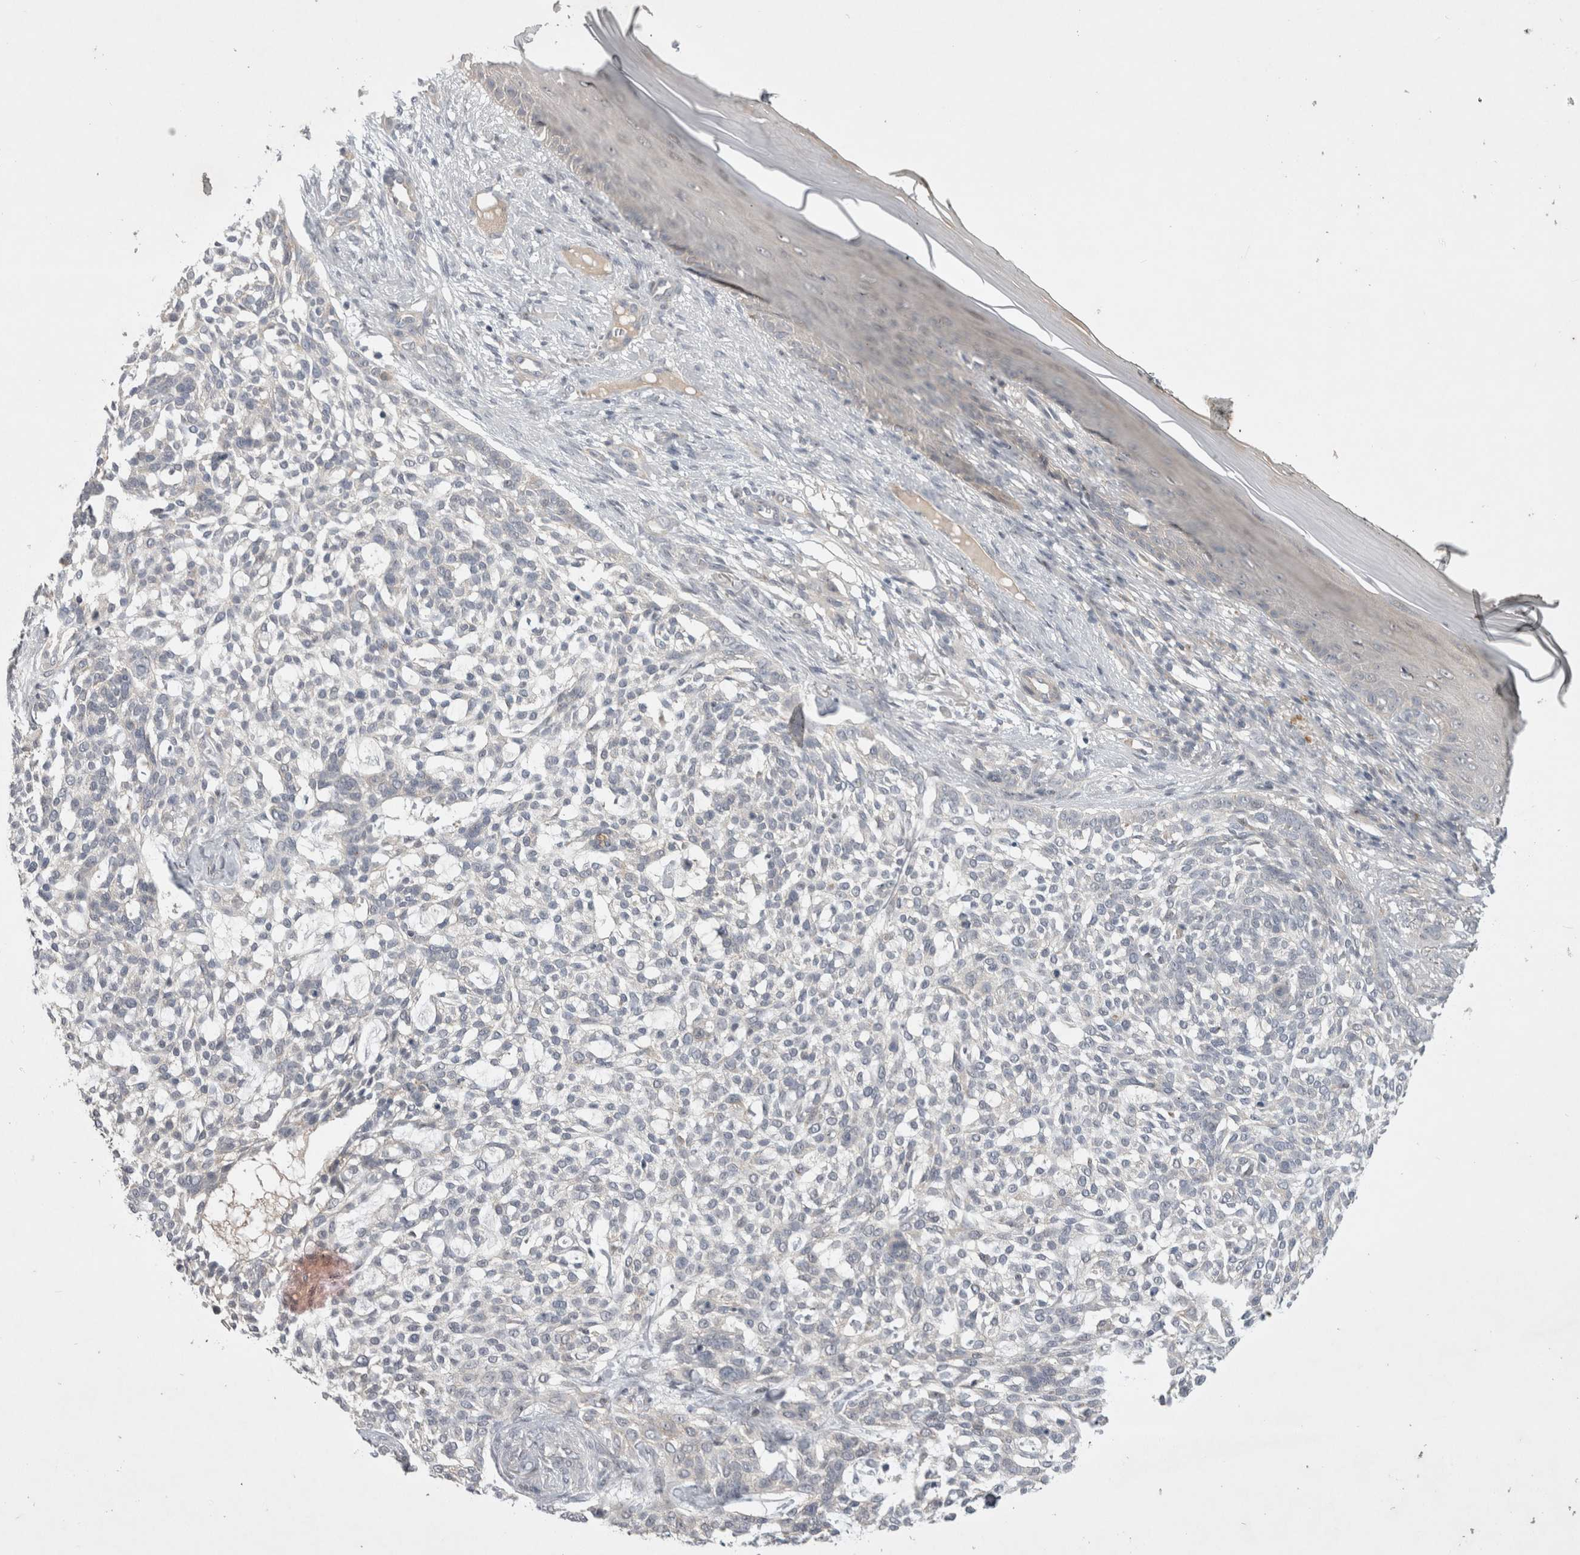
{"staining": {"intensity": "negative", "quantity": "none", "location": "none"}, "tissue": "skin cancer", "cell_type": "Tumor cells", "image_type": "cancer", "snomed": [{"axis": "morphology", "description": "Basal cell carcinoma"}, {"axis": "topography", "description": "Skin"}], "caption": "This is an immunohistochemistry (IHC) histopathology image of human skin basal cell carcinoma. There is no expression in tumor cells.", "gene": "CERS3", "patient": {"sex": "female", "age": 64}}